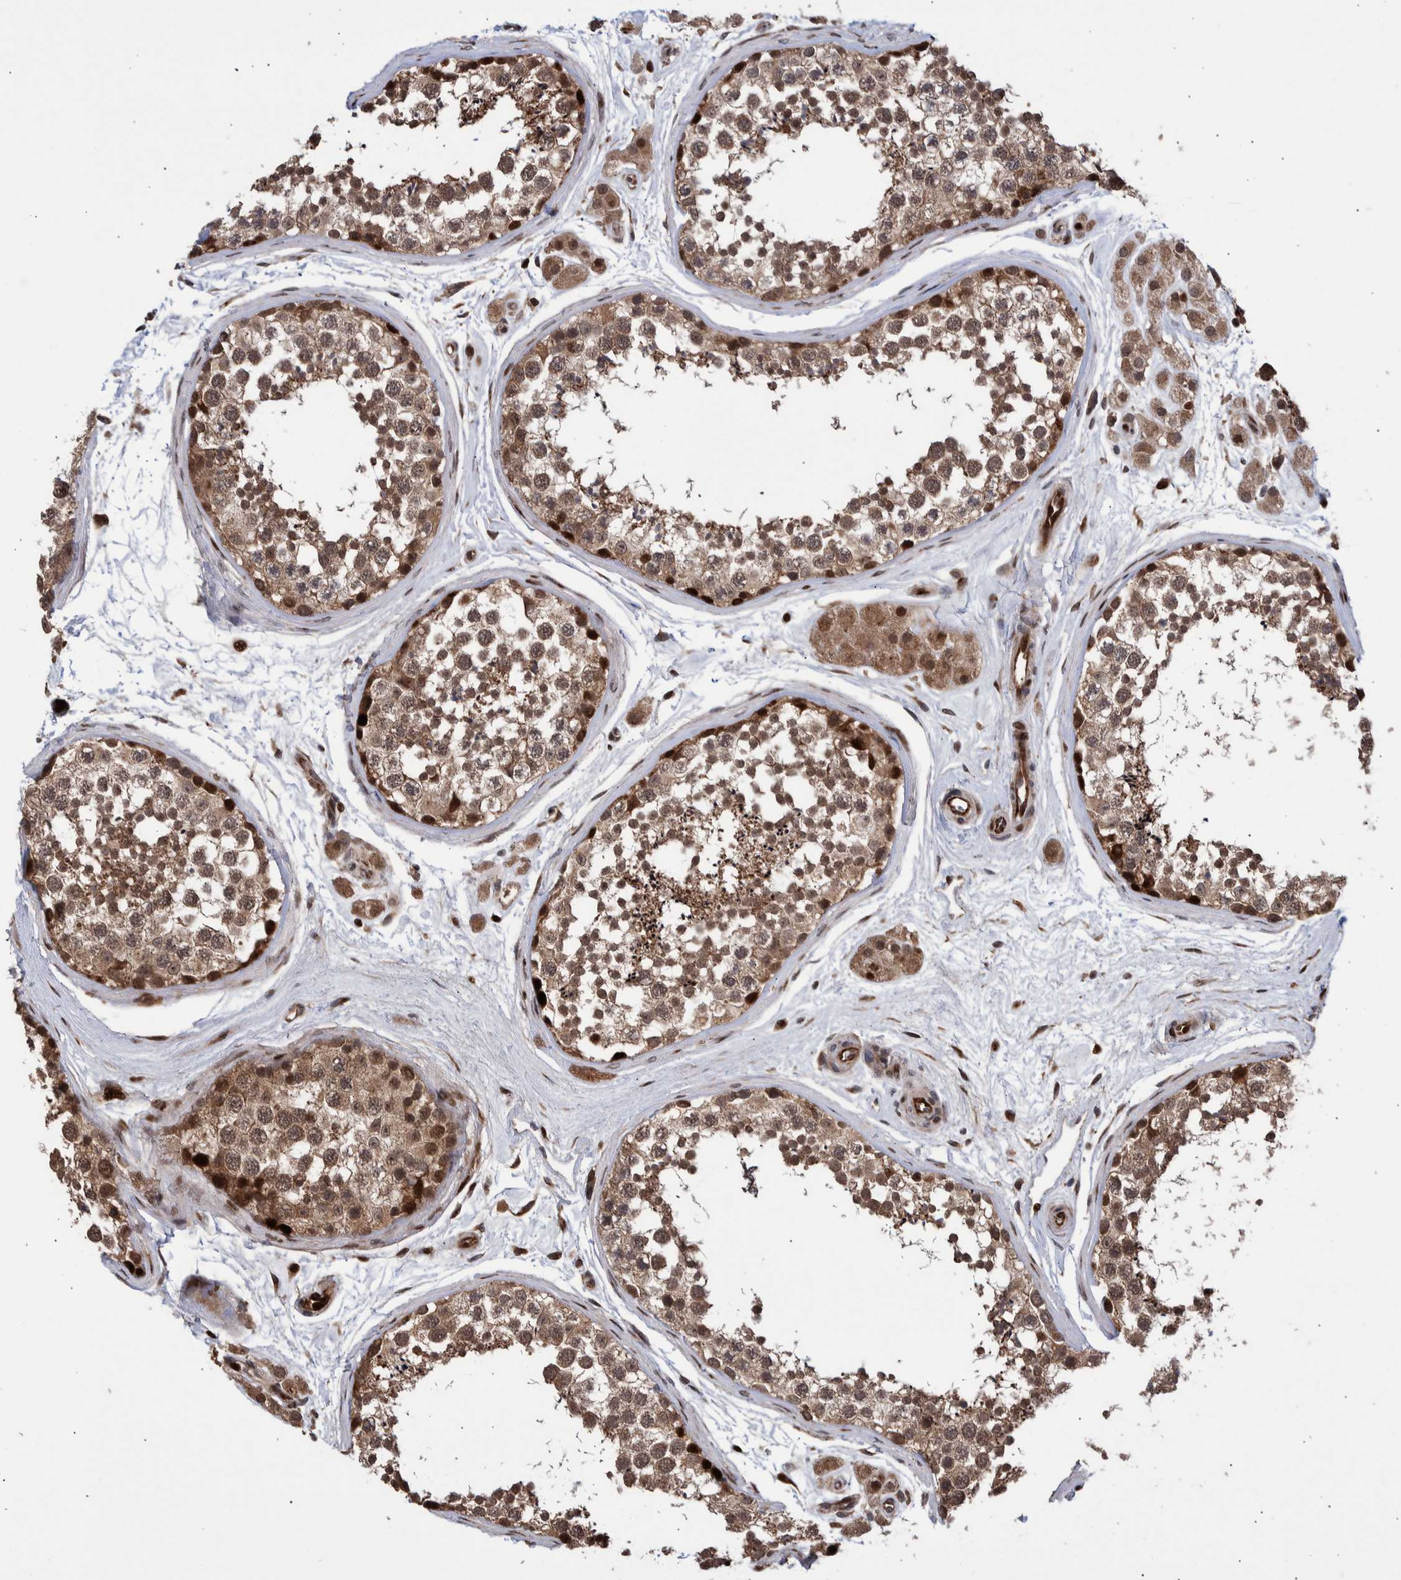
{"staining": {"intensity": "moderate", "quantity": ">75%", "location": "cytoplasmic/membranous,nuclear"}, "tissue": "testis", "cell_type": "Cells in seminiferous ducts", "image_type": "normal", "snomed": [{"axis": "morphology", "description": "Normal tissue, NOS"}, {"axis": "topography", "description": "Testis"}], "caption": "Benign testis displays moderate cytoplasmic/membranous,nuclear expression in approximately >75% of cells in seminiferous ducts, visualized by immunohistochemistry.", "gene": "SHISA6", "patient": {"sex": "male", "age": 56}}